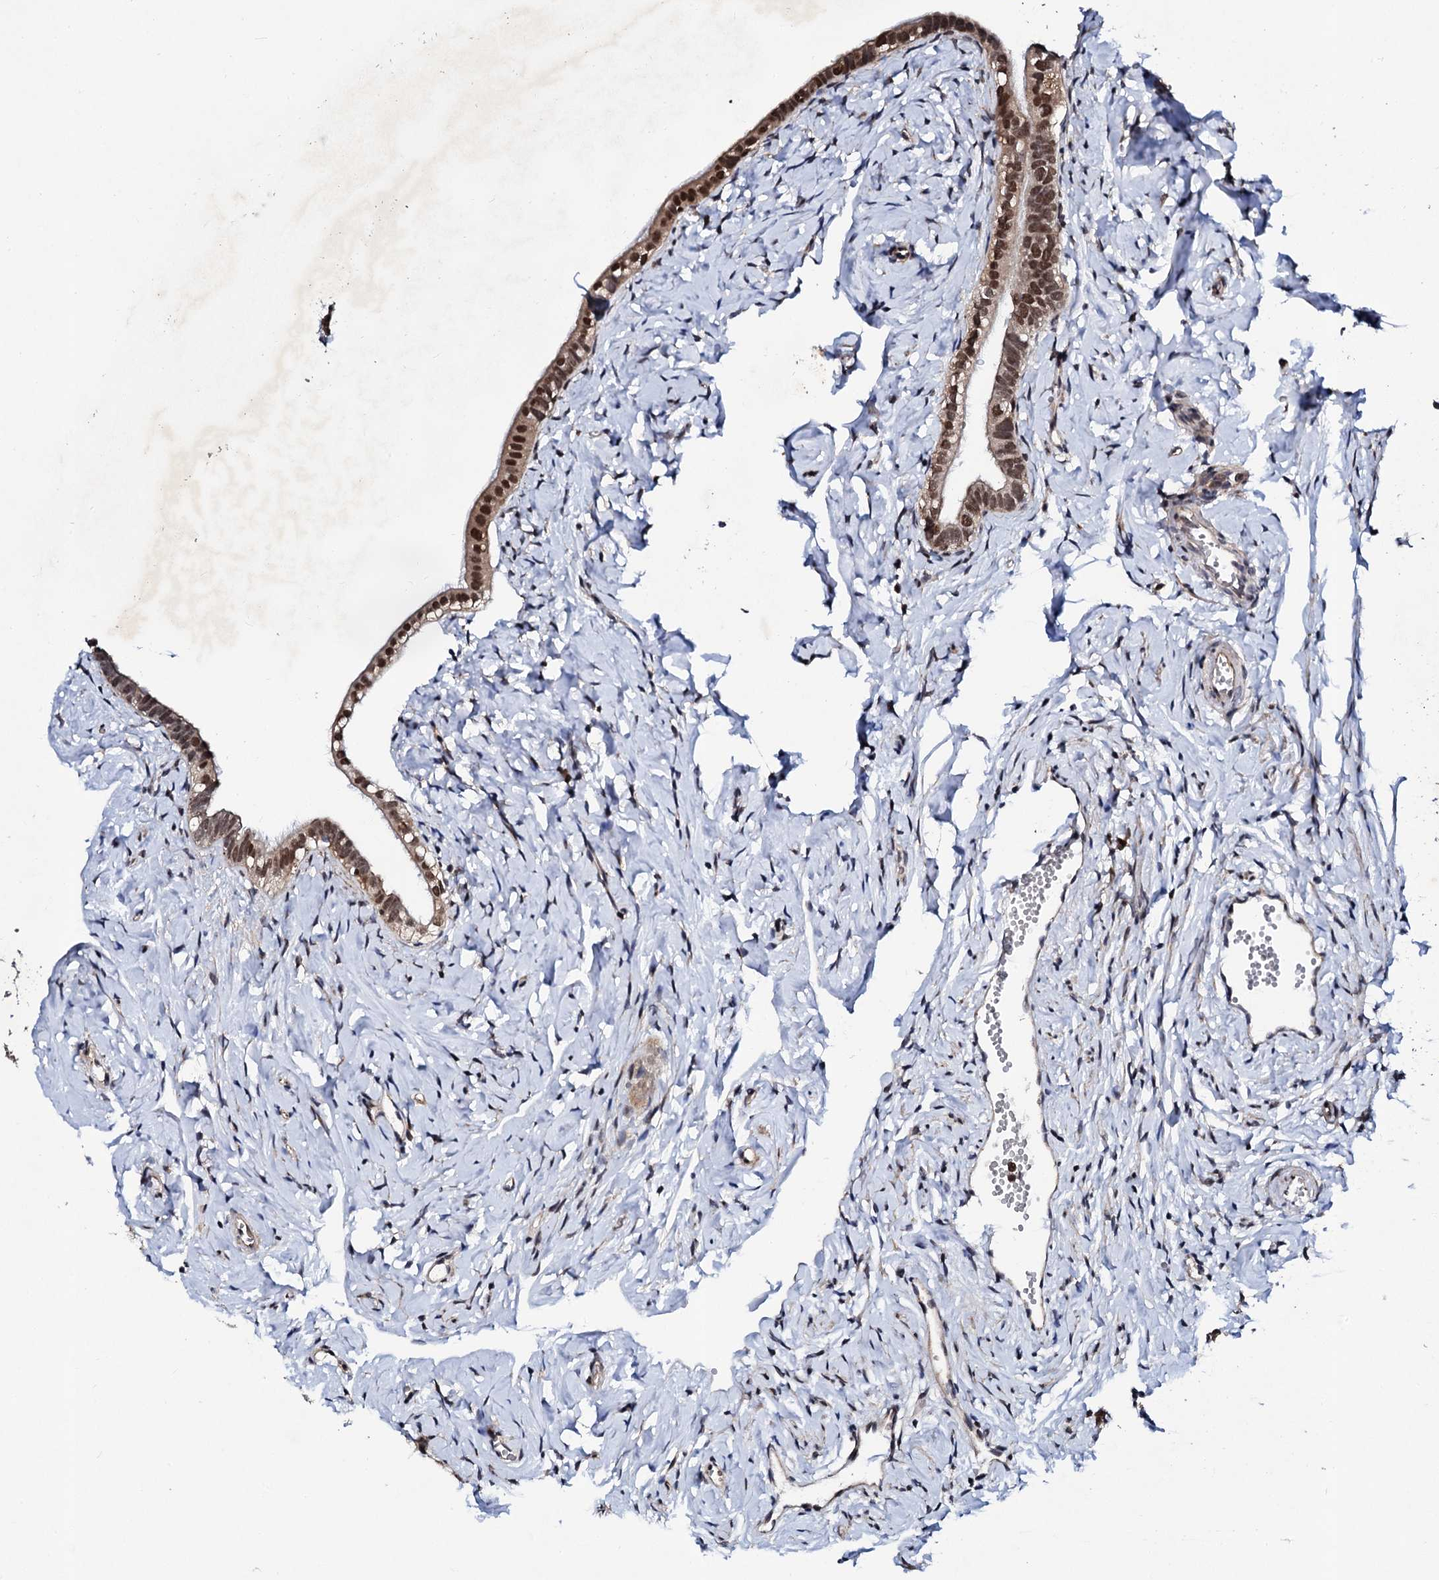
{"staining": {"intensity": "strong", "quantity": ">75%", "location": "nuclear"}, "tissue": "fallopian tube", "cell_type": "Glandular cells", "image_type": "normal", "snomed": [{"axis": "morphology", "description": "Normal tissue, NOS"}, {"axis": "topography", "description": "Fallopian tube"}], "caption": "Immunohistochemical staining of unremarkable human fallopian tube reveals high levels of strong nuclear positivity in approximately >75% of glandular cells.", "gene": "CSTF3", "patient": {"sex": "female", "age": 66}}